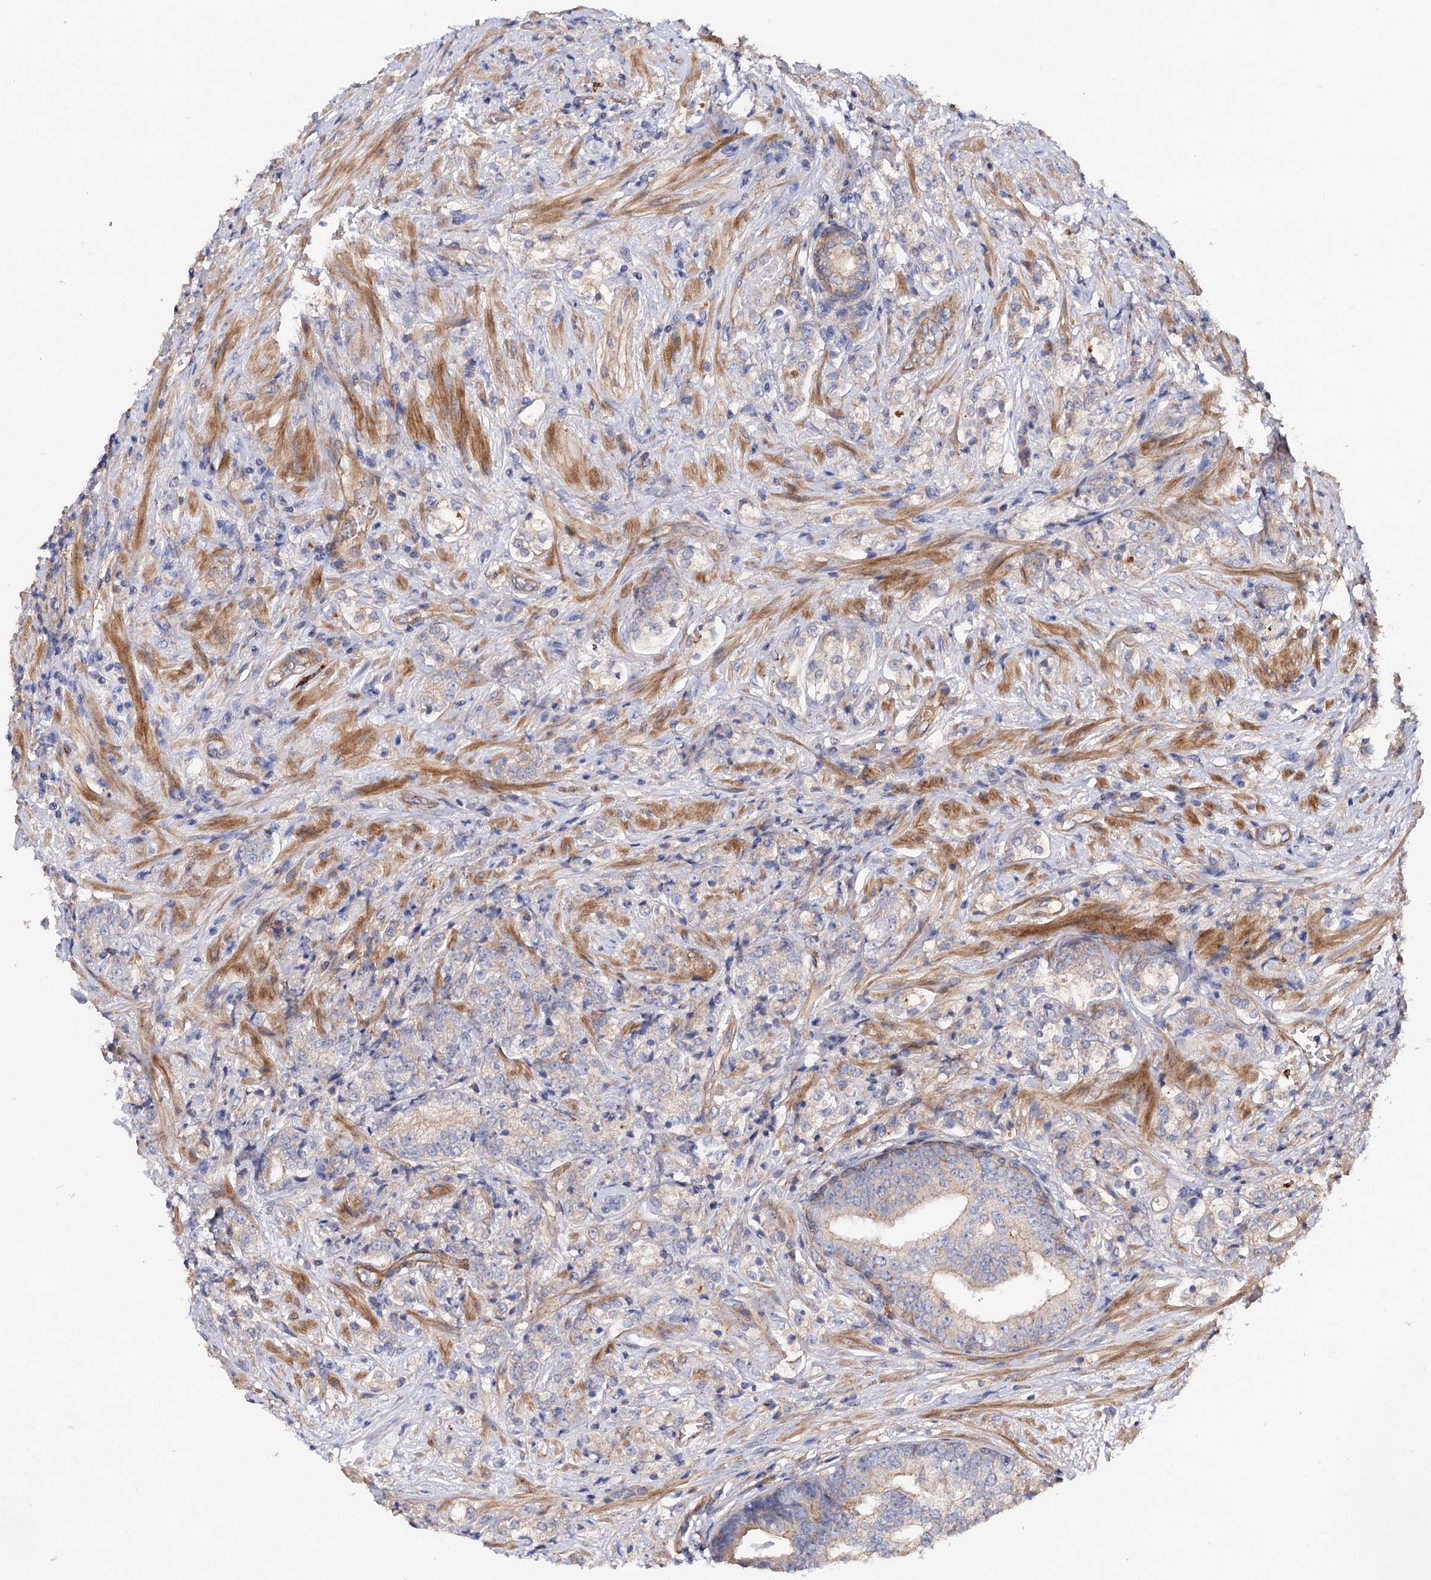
{"staining": {"intensity": "negative", "quantity": "none", "location": "none"}, "tissue": "prostate cancer", "cell_type": "Tumor cells", "image_type": "cancer", "snomed": [{"axis": "morphology", "description": "Adenocarcinoma, High grade"}, {"axis": "topography", "description": "Prostate"}], "caption": "Immunohistochemical staining of human adenocarcinoma (high-grade) (prostate) reveals no significant staining in tumor cells.", "gene": "CSAD", "patient": {"sex": "male", "age": 69}}